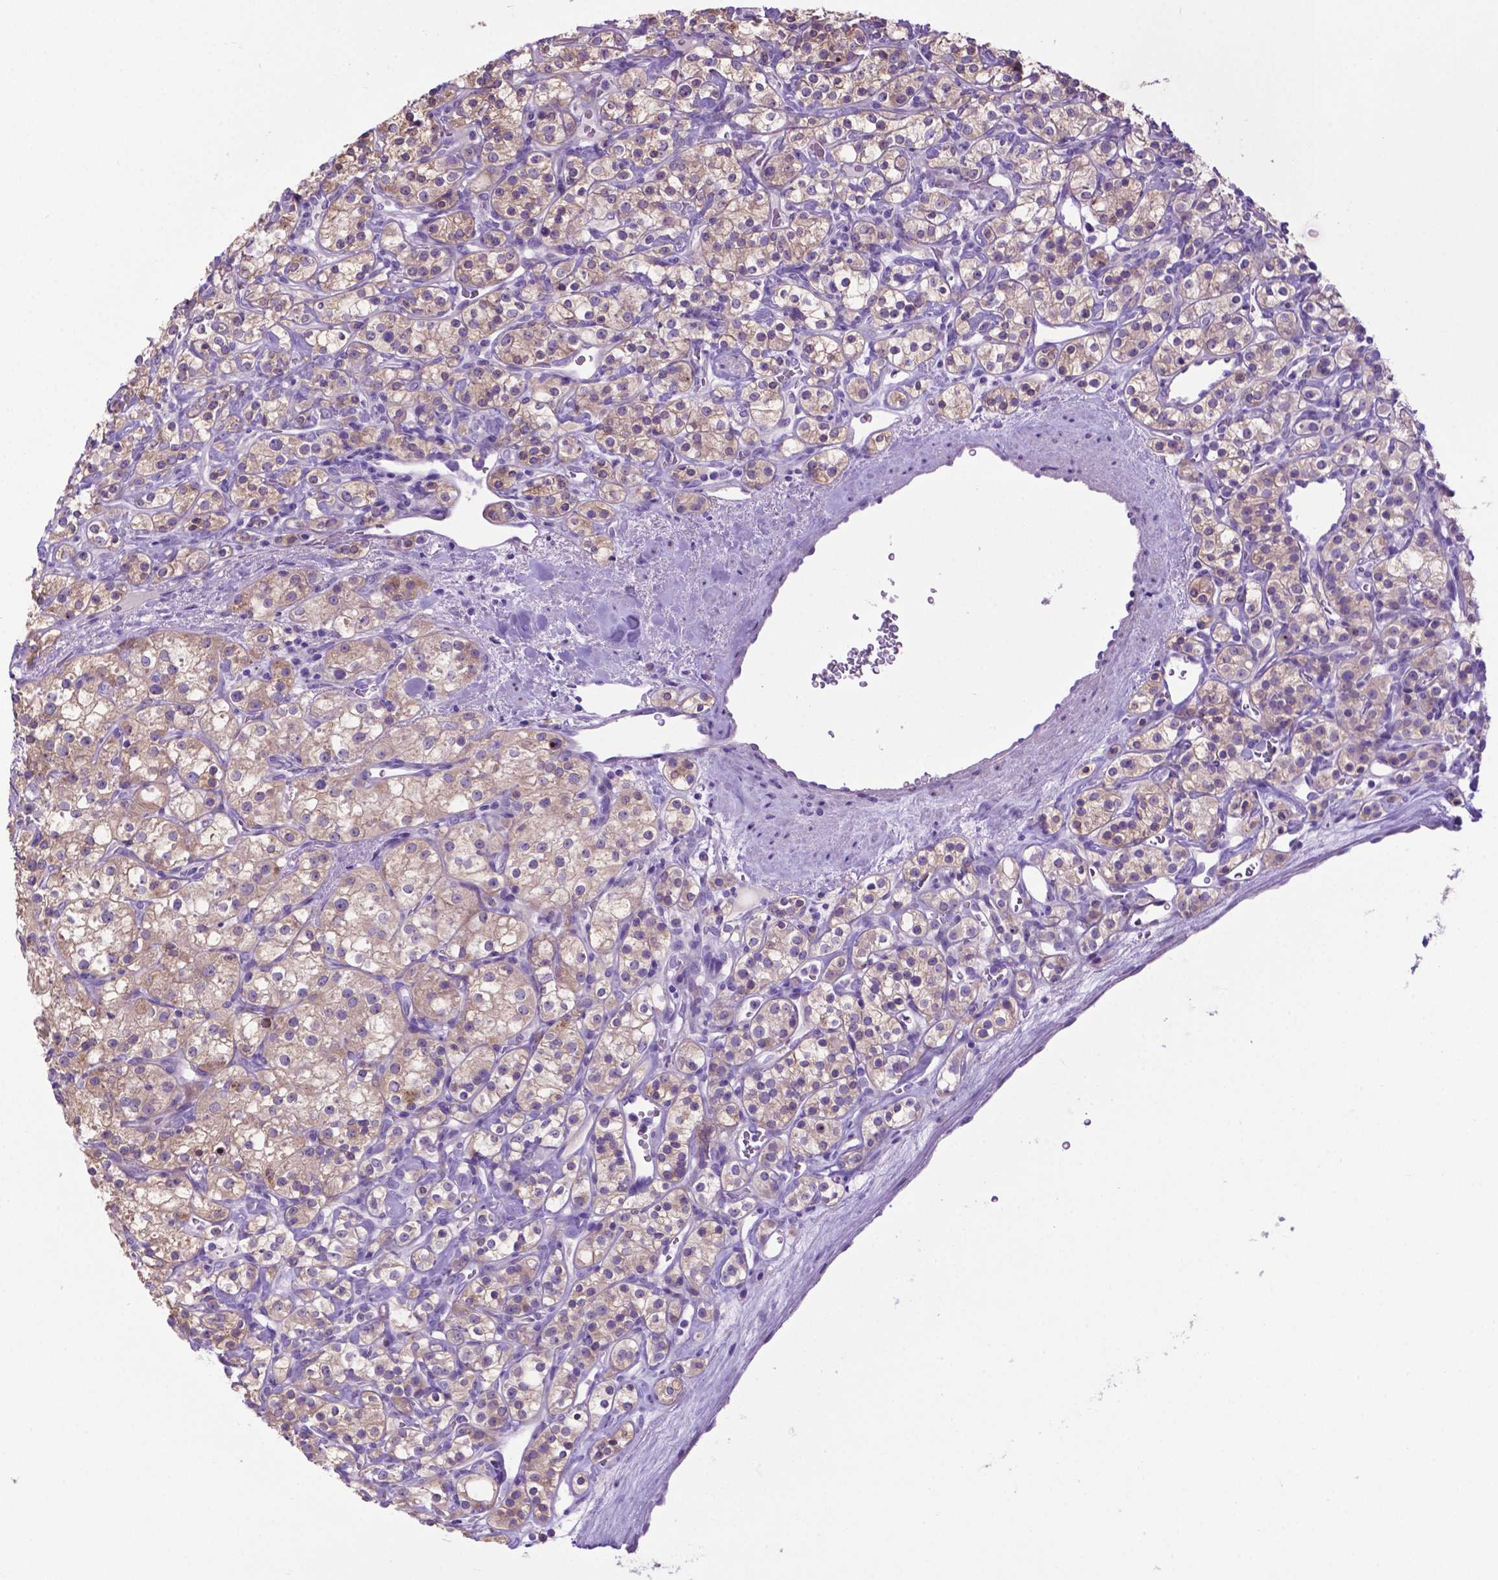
{"staining": {"intensity": "weak", "quantity": "25%-75%", "location": "cytoplasmic/membranous"}, "tissue": "renal cancer", "cell_type": "Tumor cells", "image_type": "cancer", "snomed": [{"axis": "morphology", "description": "Adenocarcinoma, NOS"}, {"axis": "topography", "description": "Kidney"}], "caption": "Immunohistochemical staining of human renal cancer shows weak cytoplasmic/membranous protein staining in about 25%-75% of tumor cells.", "gene": "ADRA2B", "patient": {"sex": "male", "age": 77}}